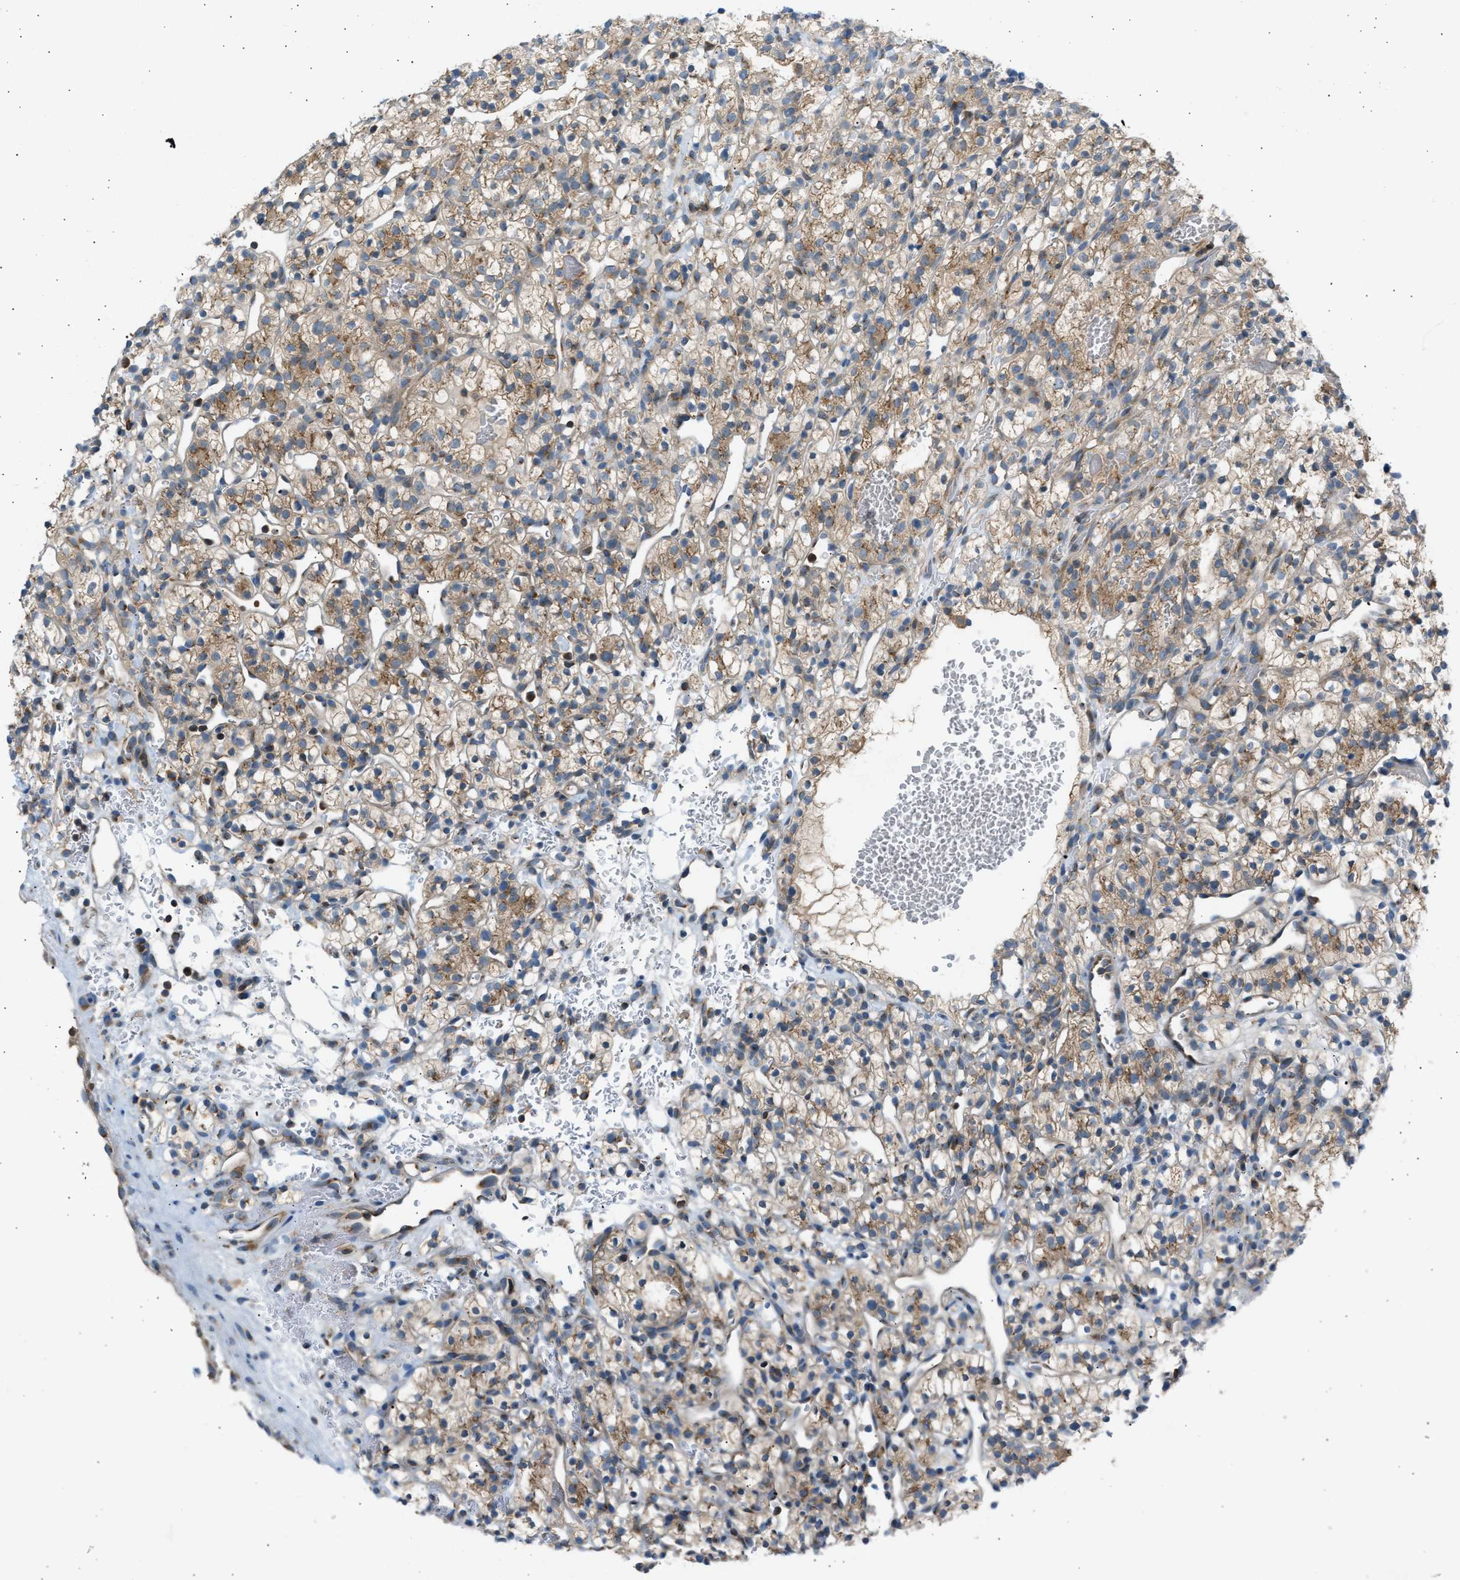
{"staining": {"intensity": "moderate", "quantity": ">75%", "location": "cytoplasmic/membranous"}, "tissue": "renal cancer", "cell_type": "Tumor cells", "image_type": "cancer", "snomed": [{"axis": "morphology", "description": "Adenocarcinoma, NOS"}, {"axis": "topography", "description": "Kidney"}], "caption": "Immunohistochemistry (IHC) histopathology image of neoplastic tissue: human renal cancer stained using immunohistochemistry displays medium levels of moderate protein expression localized specifically in the cytoplasmic/membranous of tumor cells, appearing as a cytoplasmic/membranous brown color.", "gene": "TRIM50", "patient": {"sex": "female", "age": 57}}